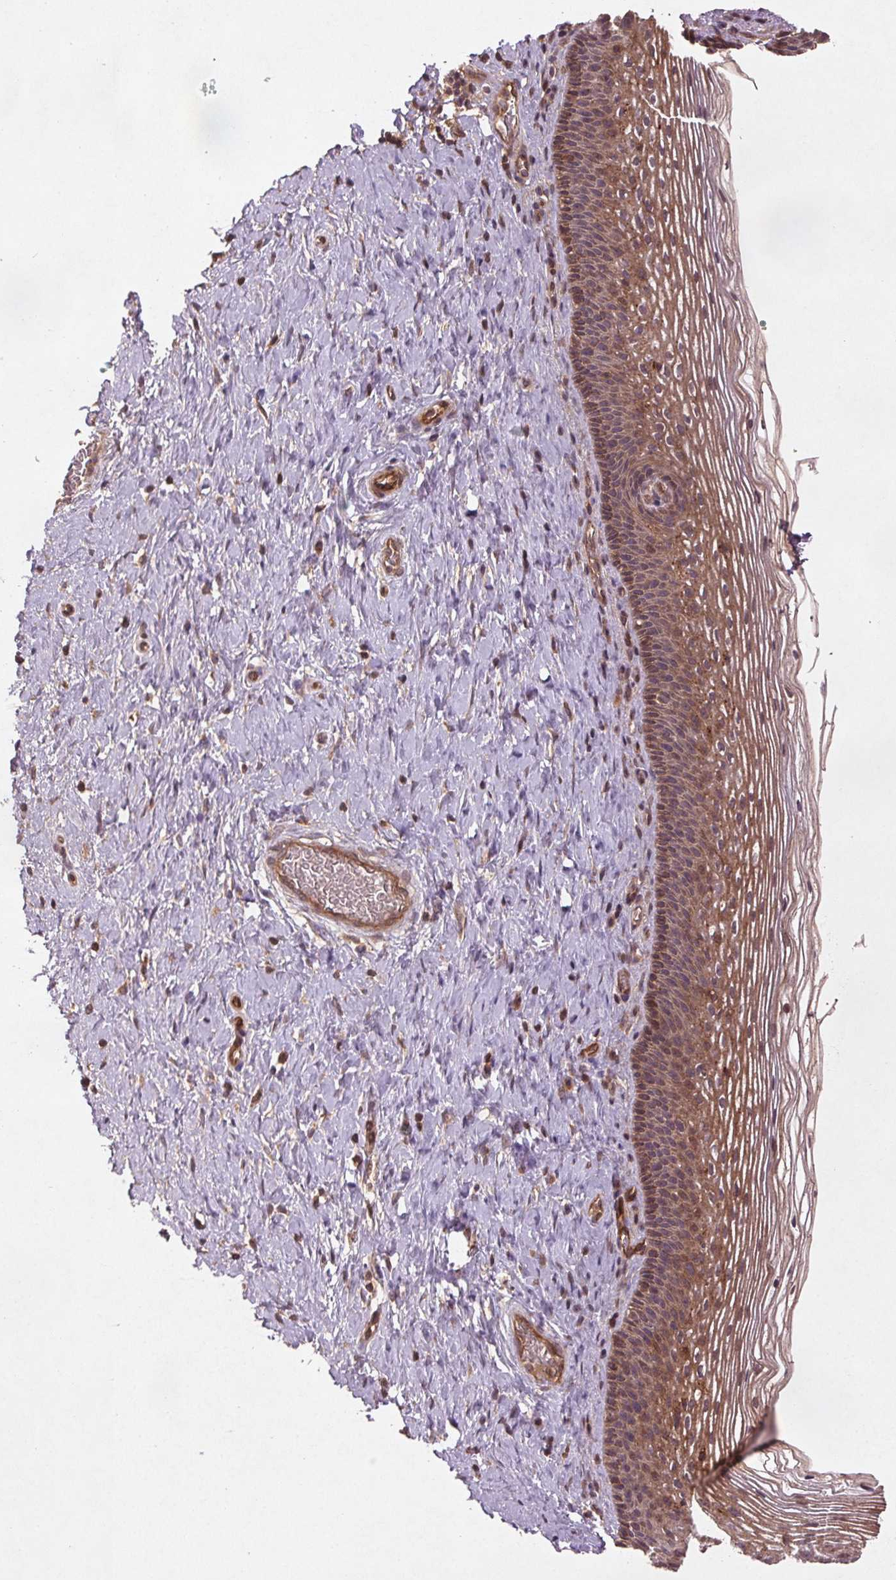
{"staining": {"intensity": "moderate", "quantity": "25%-75%", "location": "cytoplasmic/membranous"}, "tissue": "cervix", "cell_type": "Glandular cells", "image_type": "normal", "snomed": [{"axis": "morphology", "description": "Normal tissue, NOS"}, {"axis": "topography", "description": "Cervix"}], "caption": "A brown stain shows moderate cytoplasmic/membranous expression of a protein in glandular cells of normal cervix. Immunohistochemistry stains the protein in brown and the nuclei are stained blue.", "gene": "SEC14L2", "patient": {"sex": "female", "age": 34}}